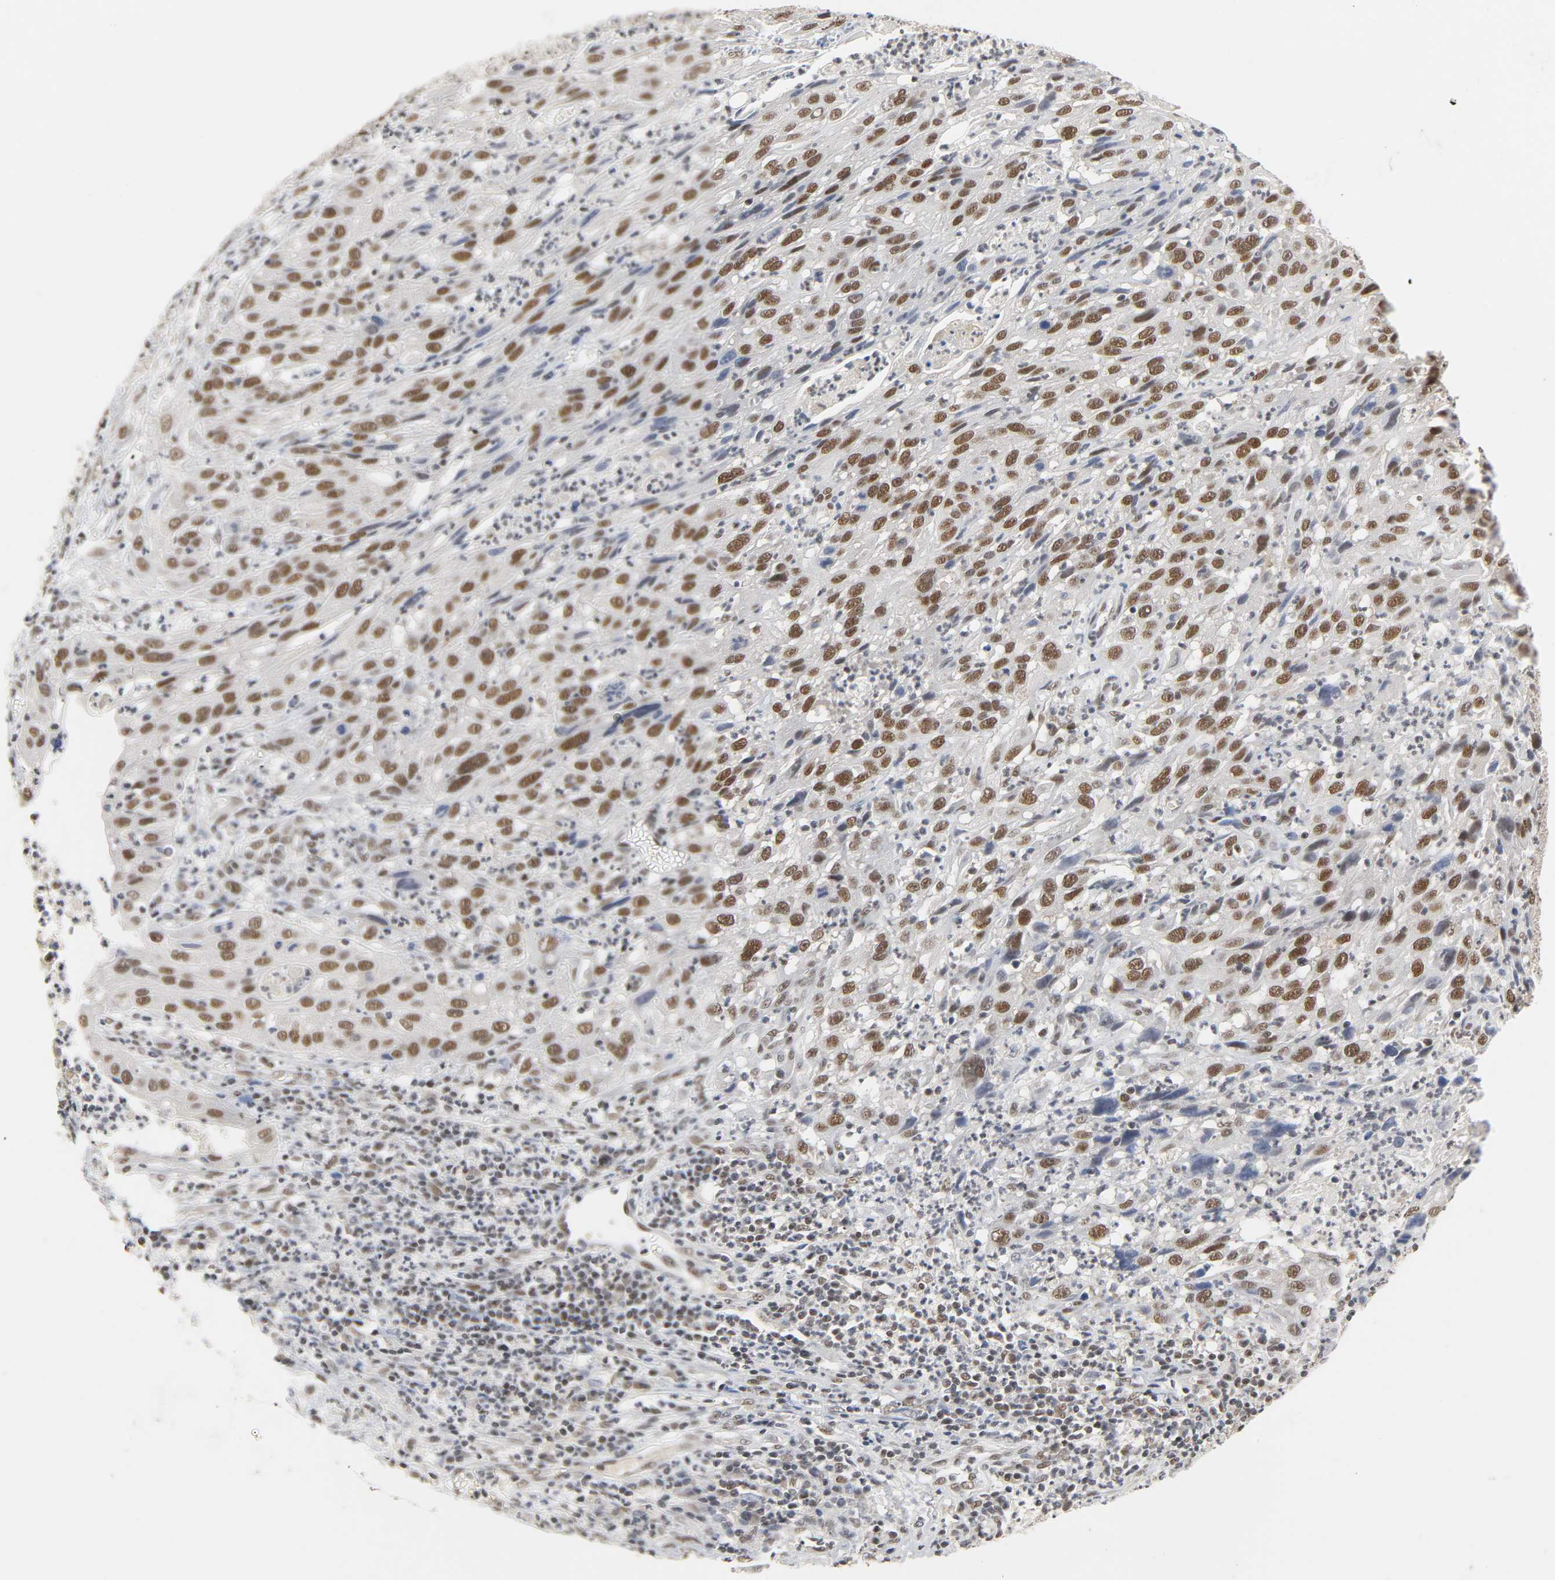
{"staining": {"intensity": "moderate", "quantity": ">75%", "location": "nuclear"}, "tissue": "cervical cancer", "cell_type": "Tumor cells", "image_type": "cancer", "snomed": [{"axis": "morphology", "description": "Squamous cell carcinoma, NOS"}, {"axis": "topography", "description": "Cervix"}], "caption": "Moderate nuclear expression is present in approximately >75% of tumor cells in cervical cancer (squamous cell carcinoma).", "gene": "NCOA6", "patient": {"sex": "female", "age": 32}}